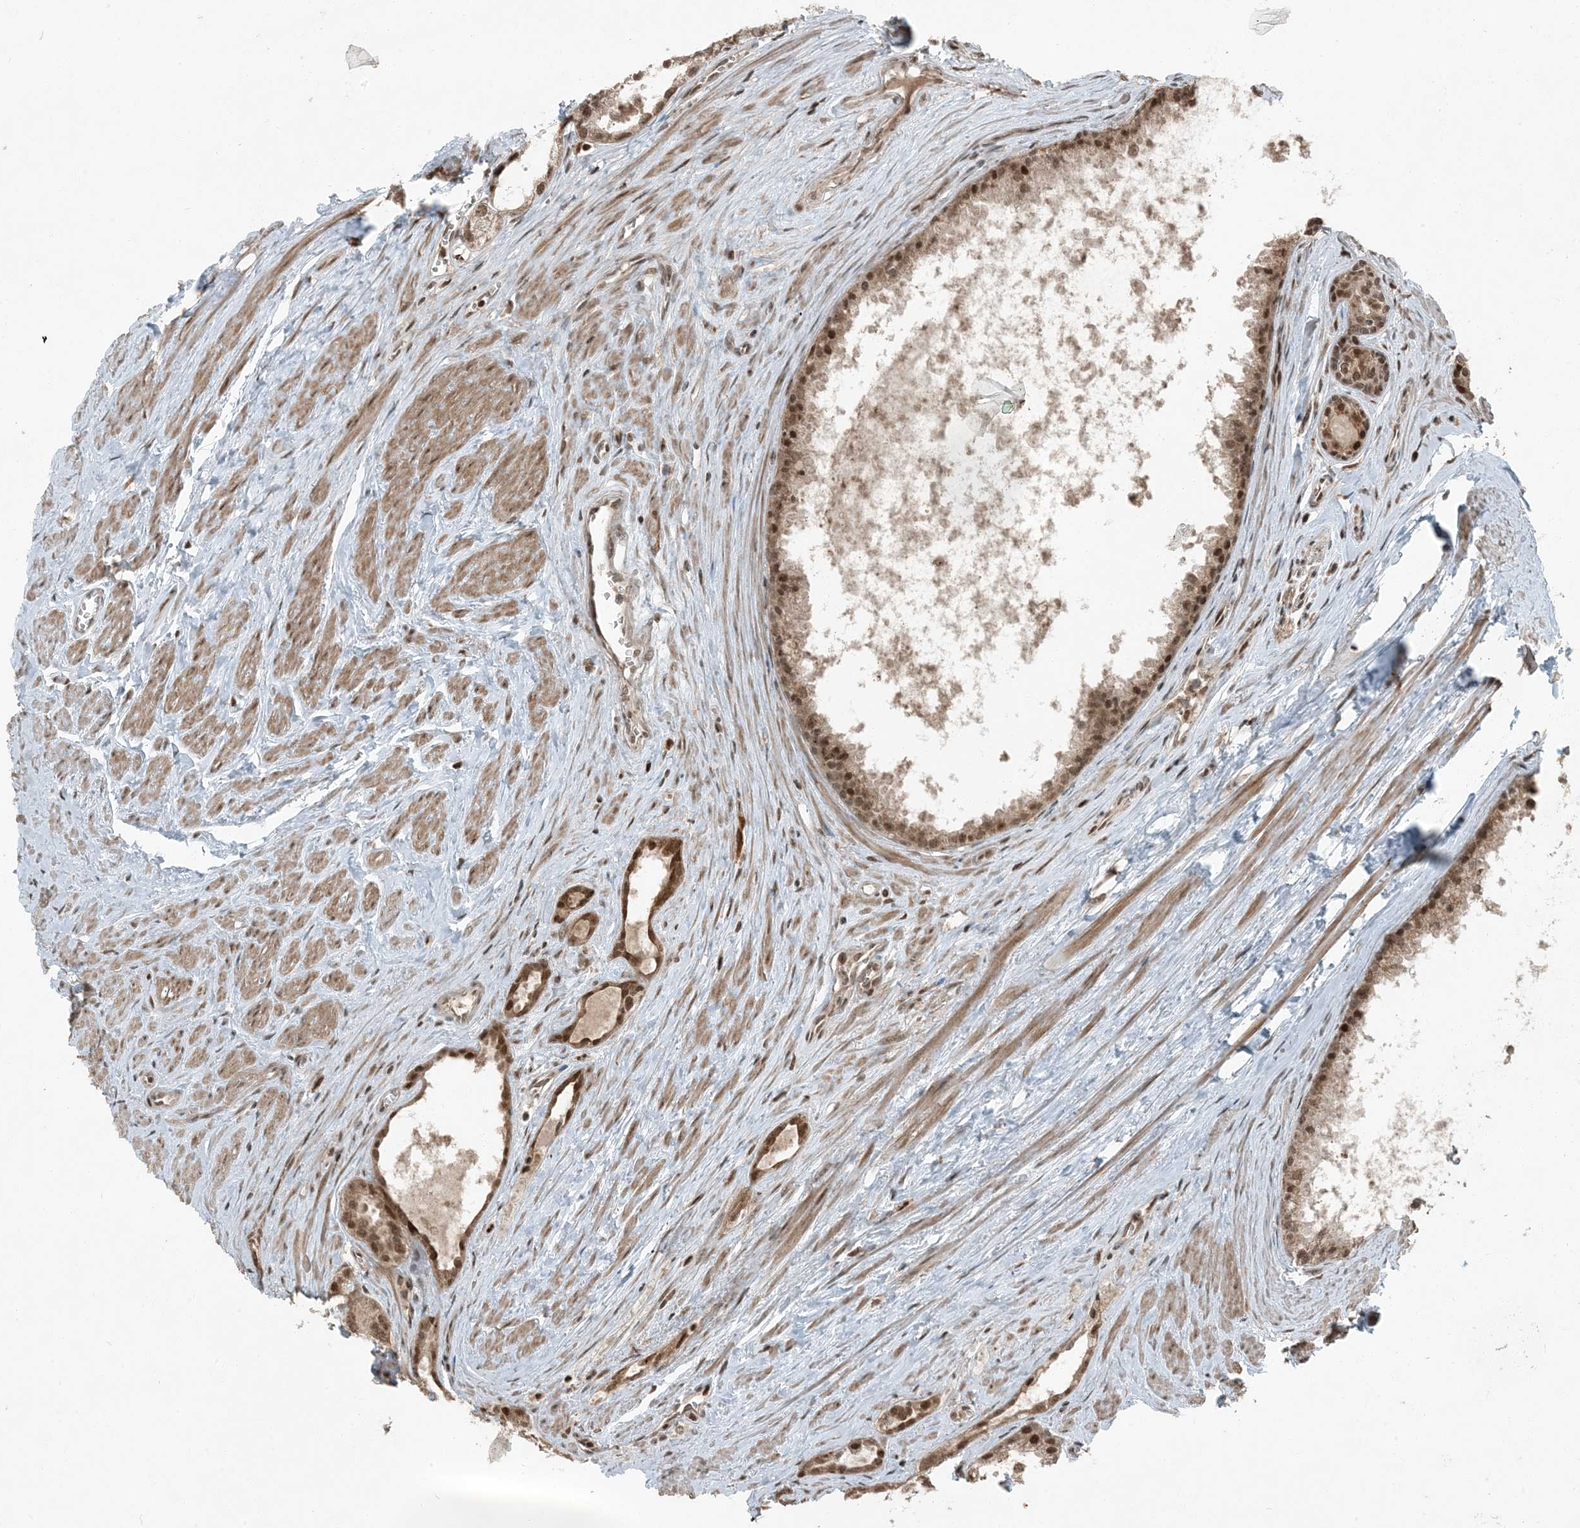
{"staining": {"intensity": "moderate", "quantity": ">75%", "location": "cytoplasmic/membranous,nuclear"}, "tissue": "prostate cancer", "cell_type": "Tumor cells", "image_type": "cancer", "snomed": [{"axis": "morphology", "description": "Adenocarcinoma, High grade"}, {"axis": "topography", "description": "Prostate"}], "caption": "Immunohistochemistry (IHC) (DAB) staining of human high-grade adenocarcinoma (prostate) shows moderate cytoplasmic/membranous and nuclear protein expression in about >75% of tumor cells. The protein is stained brown, and the nuclei are stained in blue (DAB (3,3'-diaminobenzidine) IHC with brightfield microscopy, high magnification).", "gene": "TRAPPC12", "patient": {"sex": "male", "age": 68}}